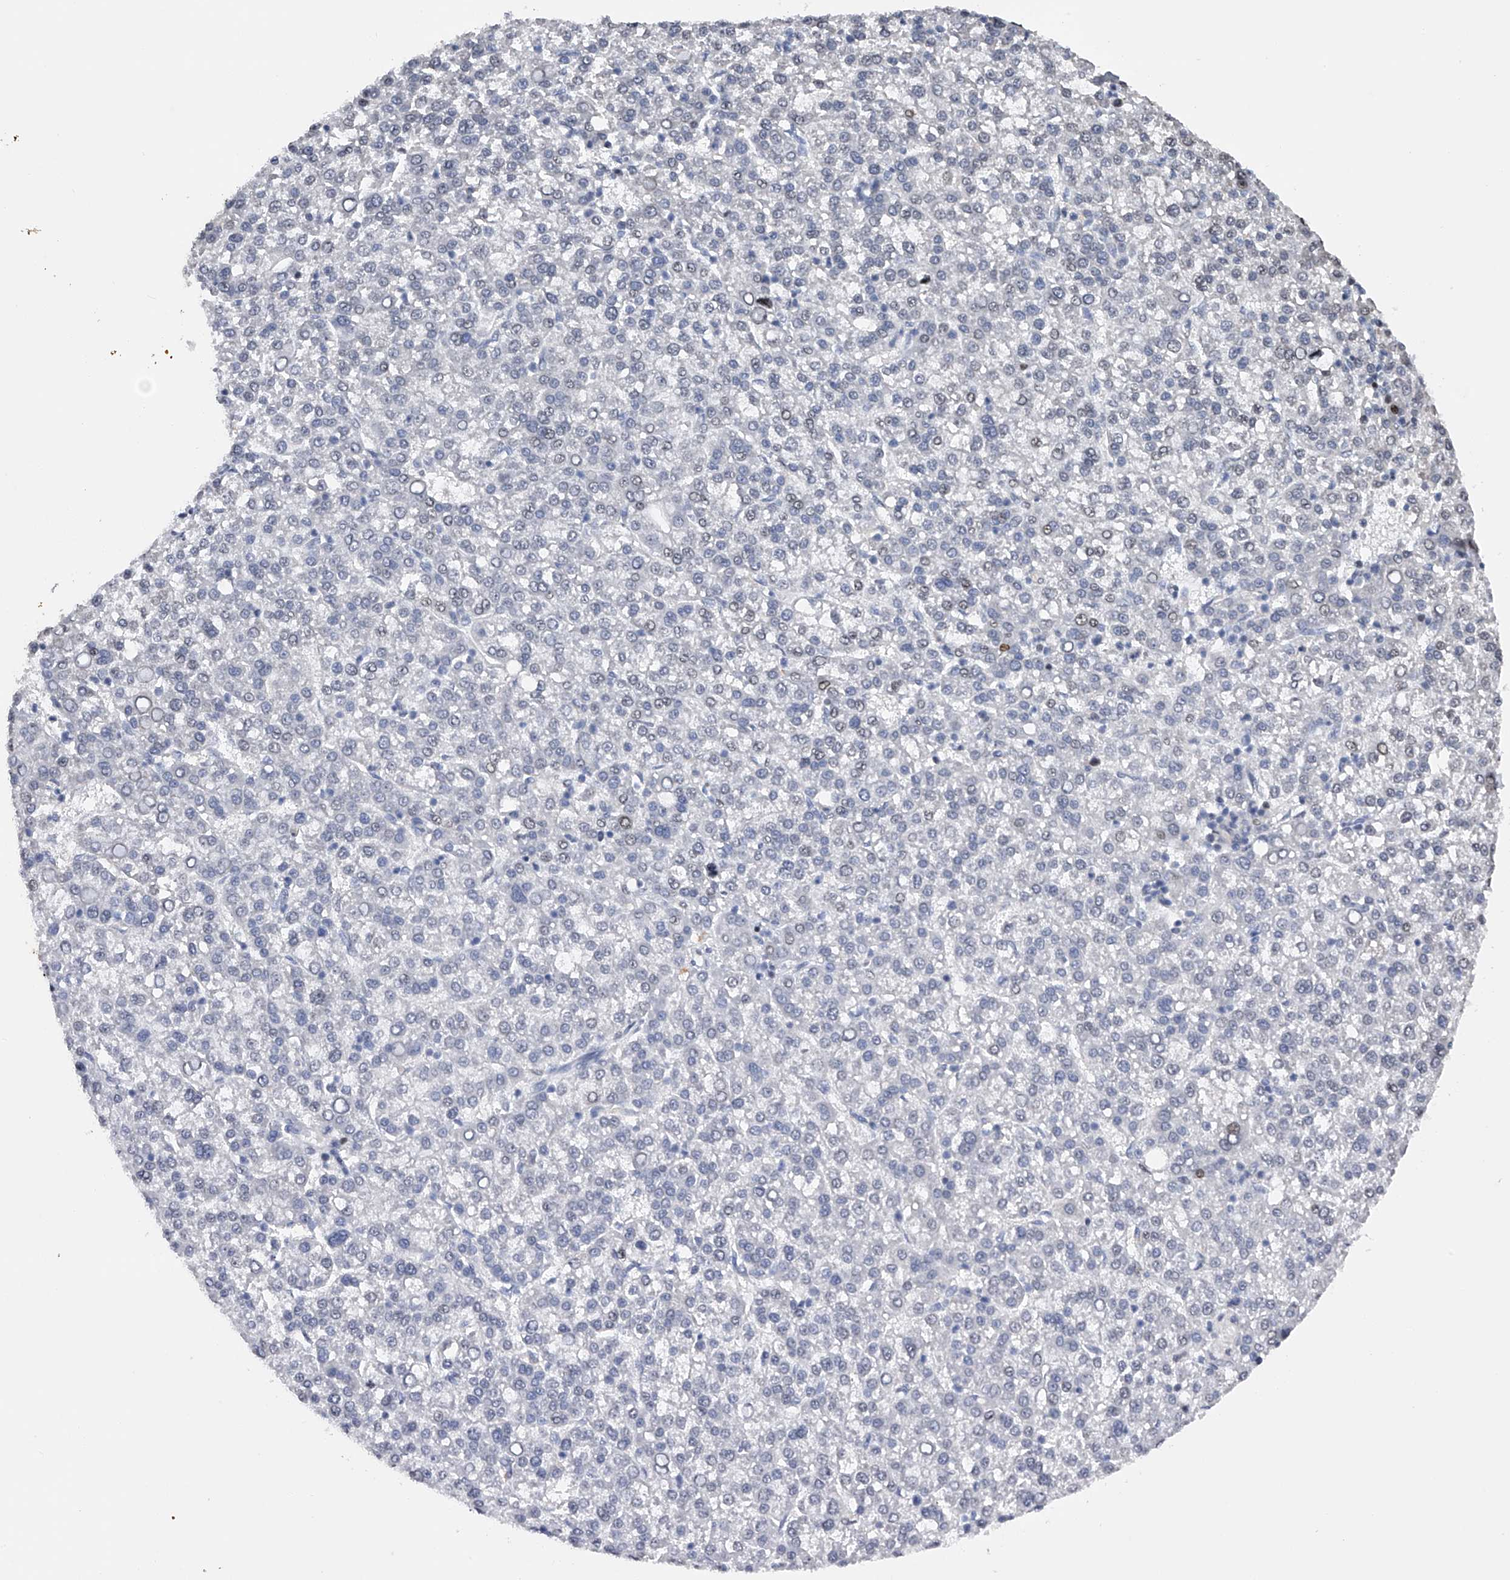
{"staining": {"intensity": "negative", "quantity": "none", "location": "none"}, "tissue": "liver cancer", "cell_type": "Tumor cells", "image_type": "cancer", "snomed": [{"axis": "morphology", "description": "Carcinoma, Hepatocellular, NOS"}, {"axis": "topography", "description": "Liver"}], "caption": "Immunohistochemistry (IHC) image of neoplastic tissue: human liver hepatocellular carcinoma stained with DAB (3,3'-diaminobenzidine) exhibits no significant protein staining in tumor cells.", "gene": "RWDD2A", "patient": {"sex": "female", "age": 58}}